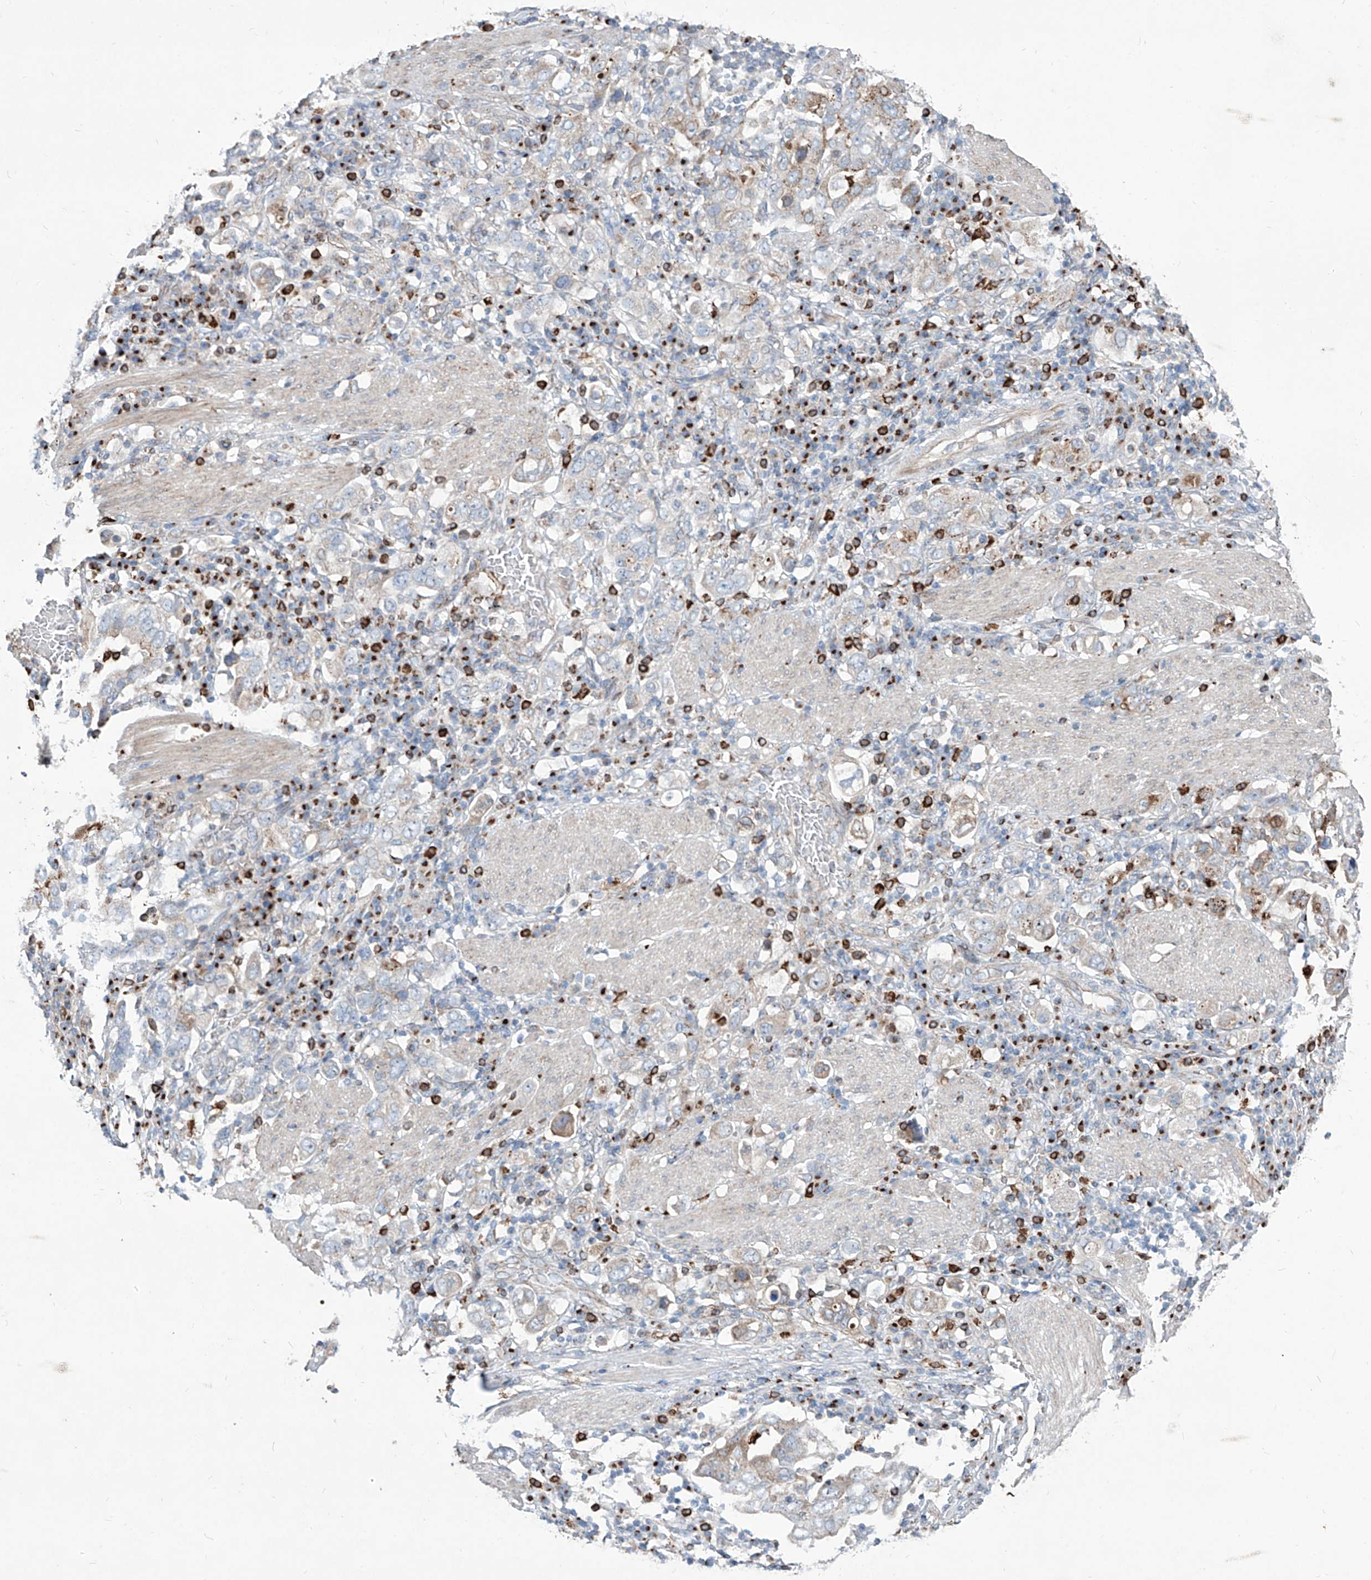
{"staining": {"intensity": "negative", "quantity": "none", "location": "none"}, "tissue": "stomach cancer", "cell_type": "Tumor cells", "image_type": "cancer", "snomed": [{"axis": "morphology", "description": "Adenocarcinoma, NOS"}, {"axis": "topography", "description": "Stomach, upper"}], "caption": "Immunohistochemistry (IHC) of stomach adenocarcinoma shows no staining in tumor cells.", "gene": "CDH5", "patient": {"sex": "male", "age": 62}}